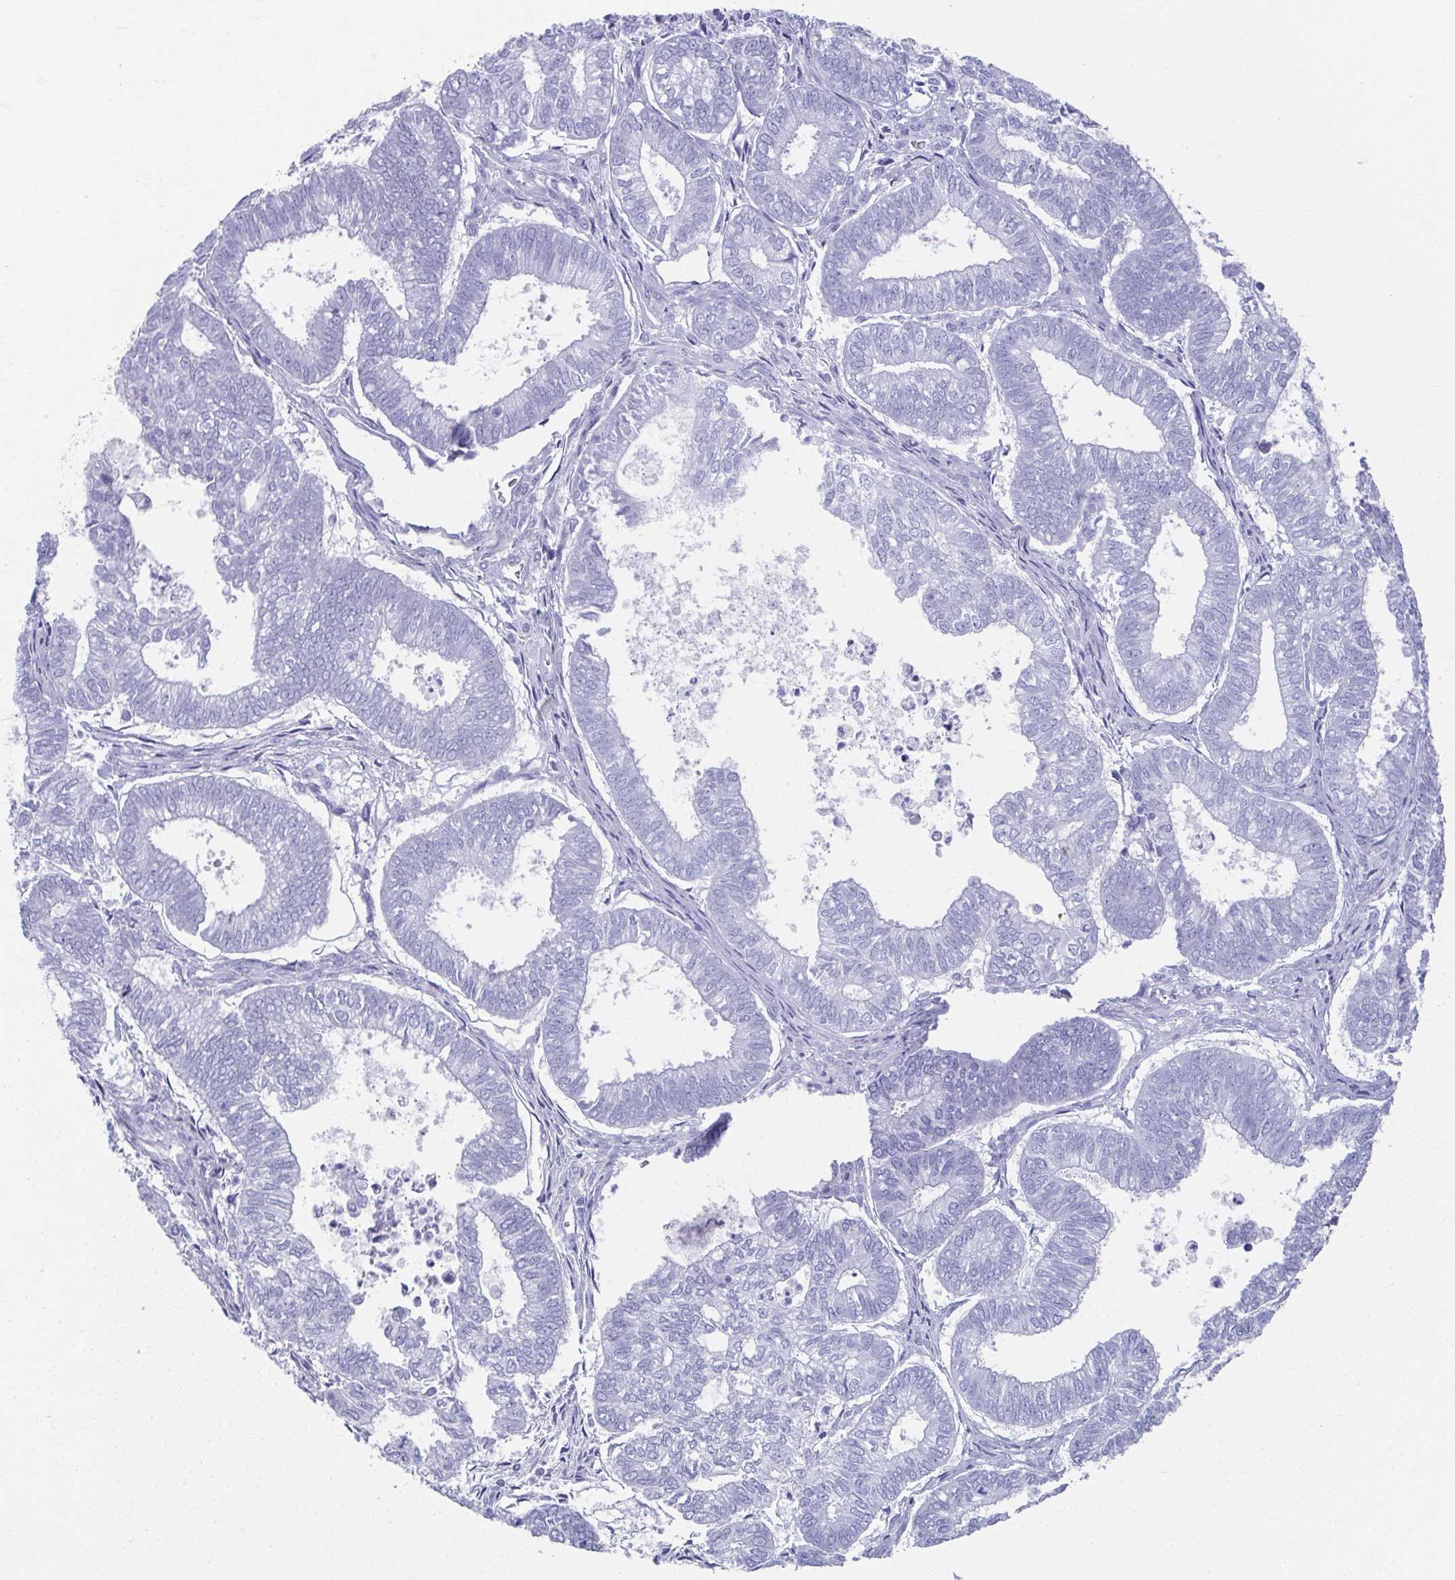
{"staining": {"intensity": "negative", "quantity": "none", "location": "none"}, "tissue": "ovarian cancer", "cell_type": "Tumor cells", "image_type": "cancer", "snomed": [{"axis": "morphology", "description": "Carcinoma, endometroid"}, {"axis": "topography", "description": "Ovary"}], "caption": "Immunohistochemistry (IHC) of human ovarian cancer exhibits no expression in tumor cells.", "gene": "GHRL", "patient": {"sex": "female", "age": 64}}